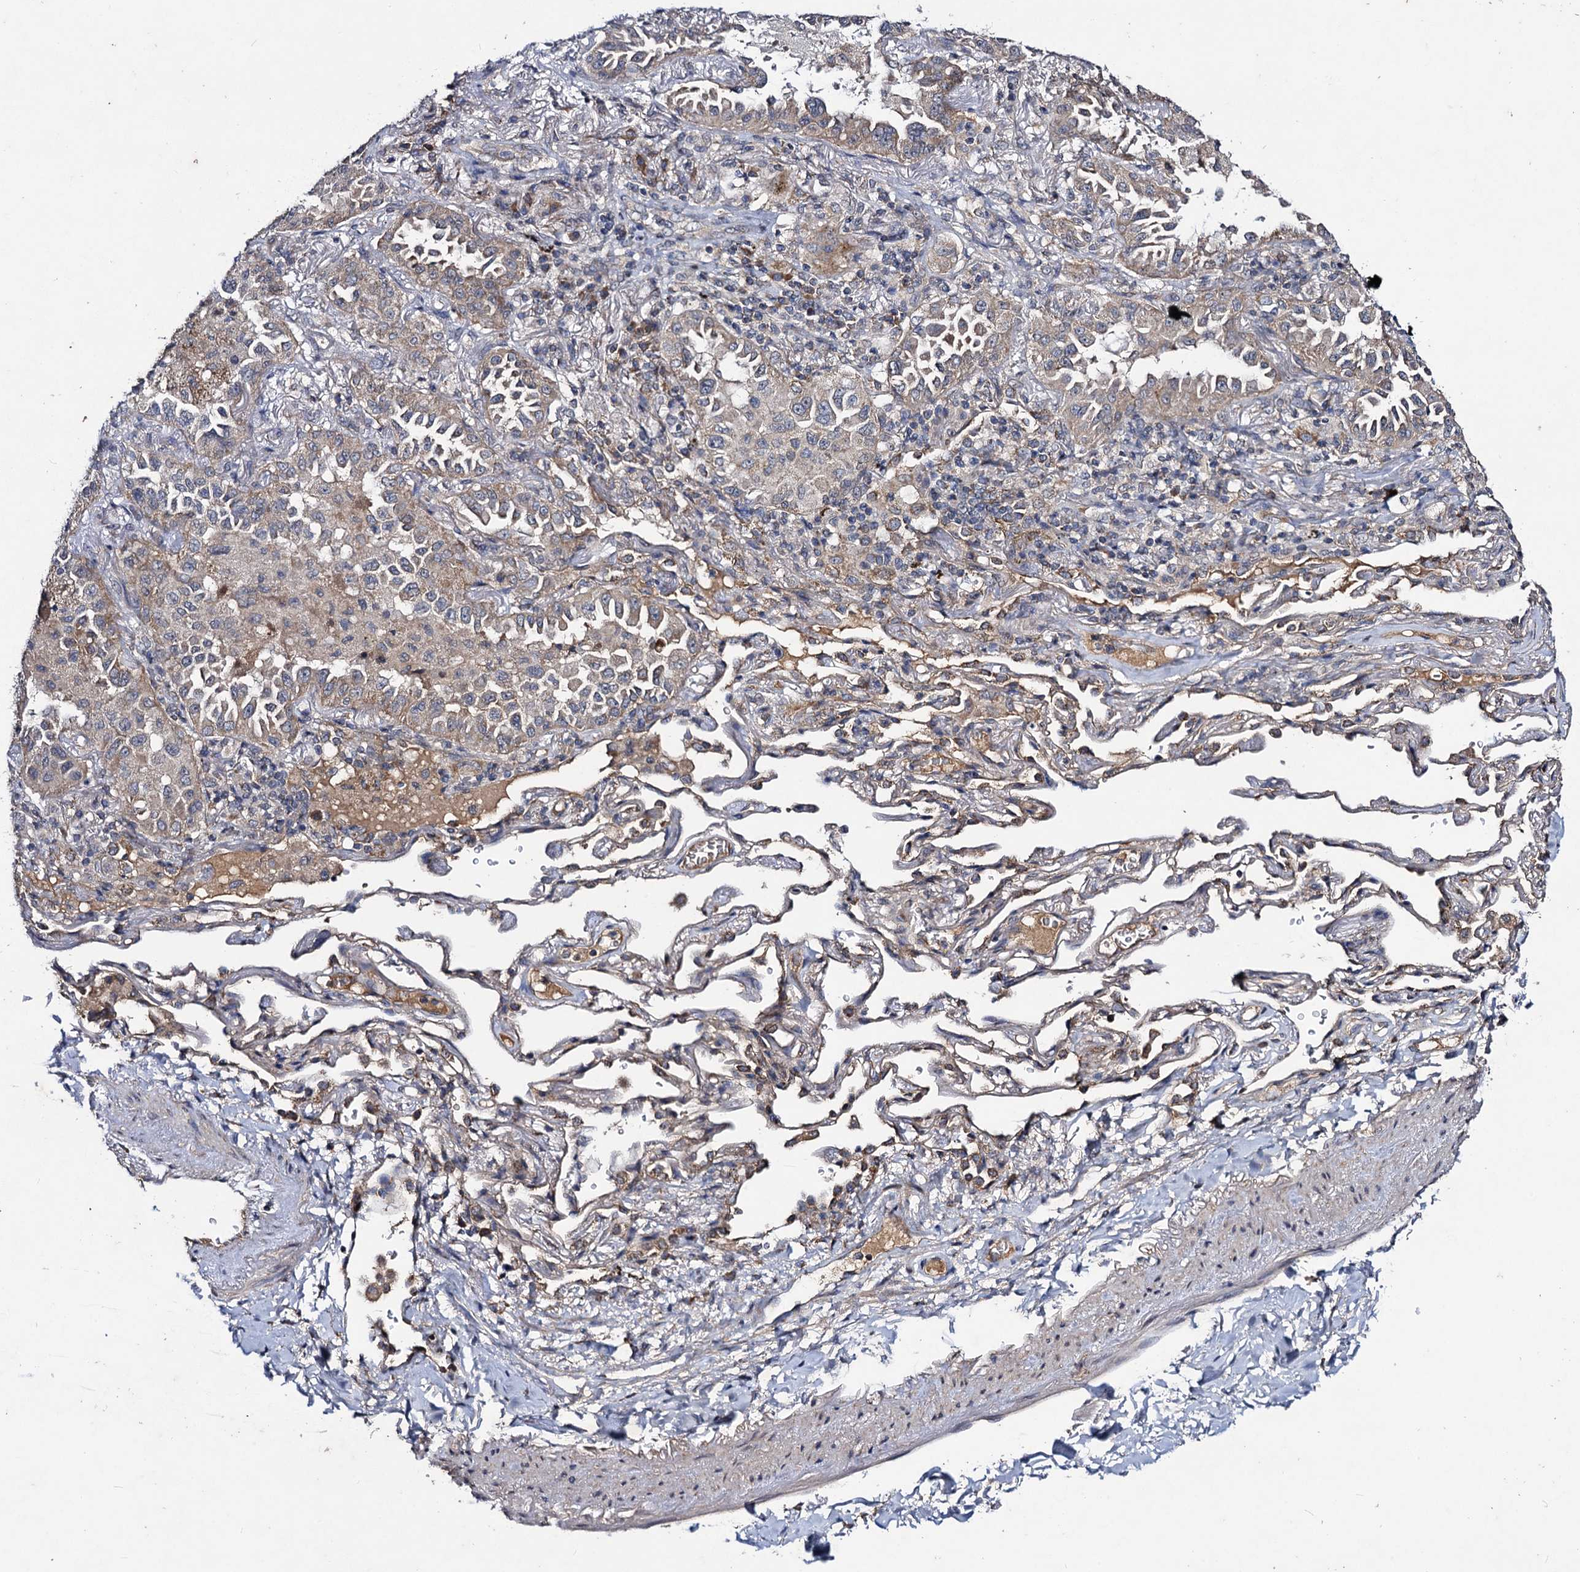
{"staining": {"intensity": "weak", "quantity": ">75%", "location": "cytoplasmic/membranous"}, "tissue": "lung cancer", "cell_type": "Tumor cells", "image_type": "cancer", "snomed": [{"axis": "morphology", "description": "Adenocarcinoma, NOS"}, {"axis": "topography", "description": "Lung"}], "caption": "IHC photomicrograph of neoplastic tissue: human lung cancer stained using immunohistochemistry (IHC) reveals low levels of weak protein expression localized specifically in the cytoplasmic/membranous of tumor cells, appearing as a cytoplasmic/membranous brown color.", "gene": "VPS37D", "patient": {"sex": "female", "age": 69}}